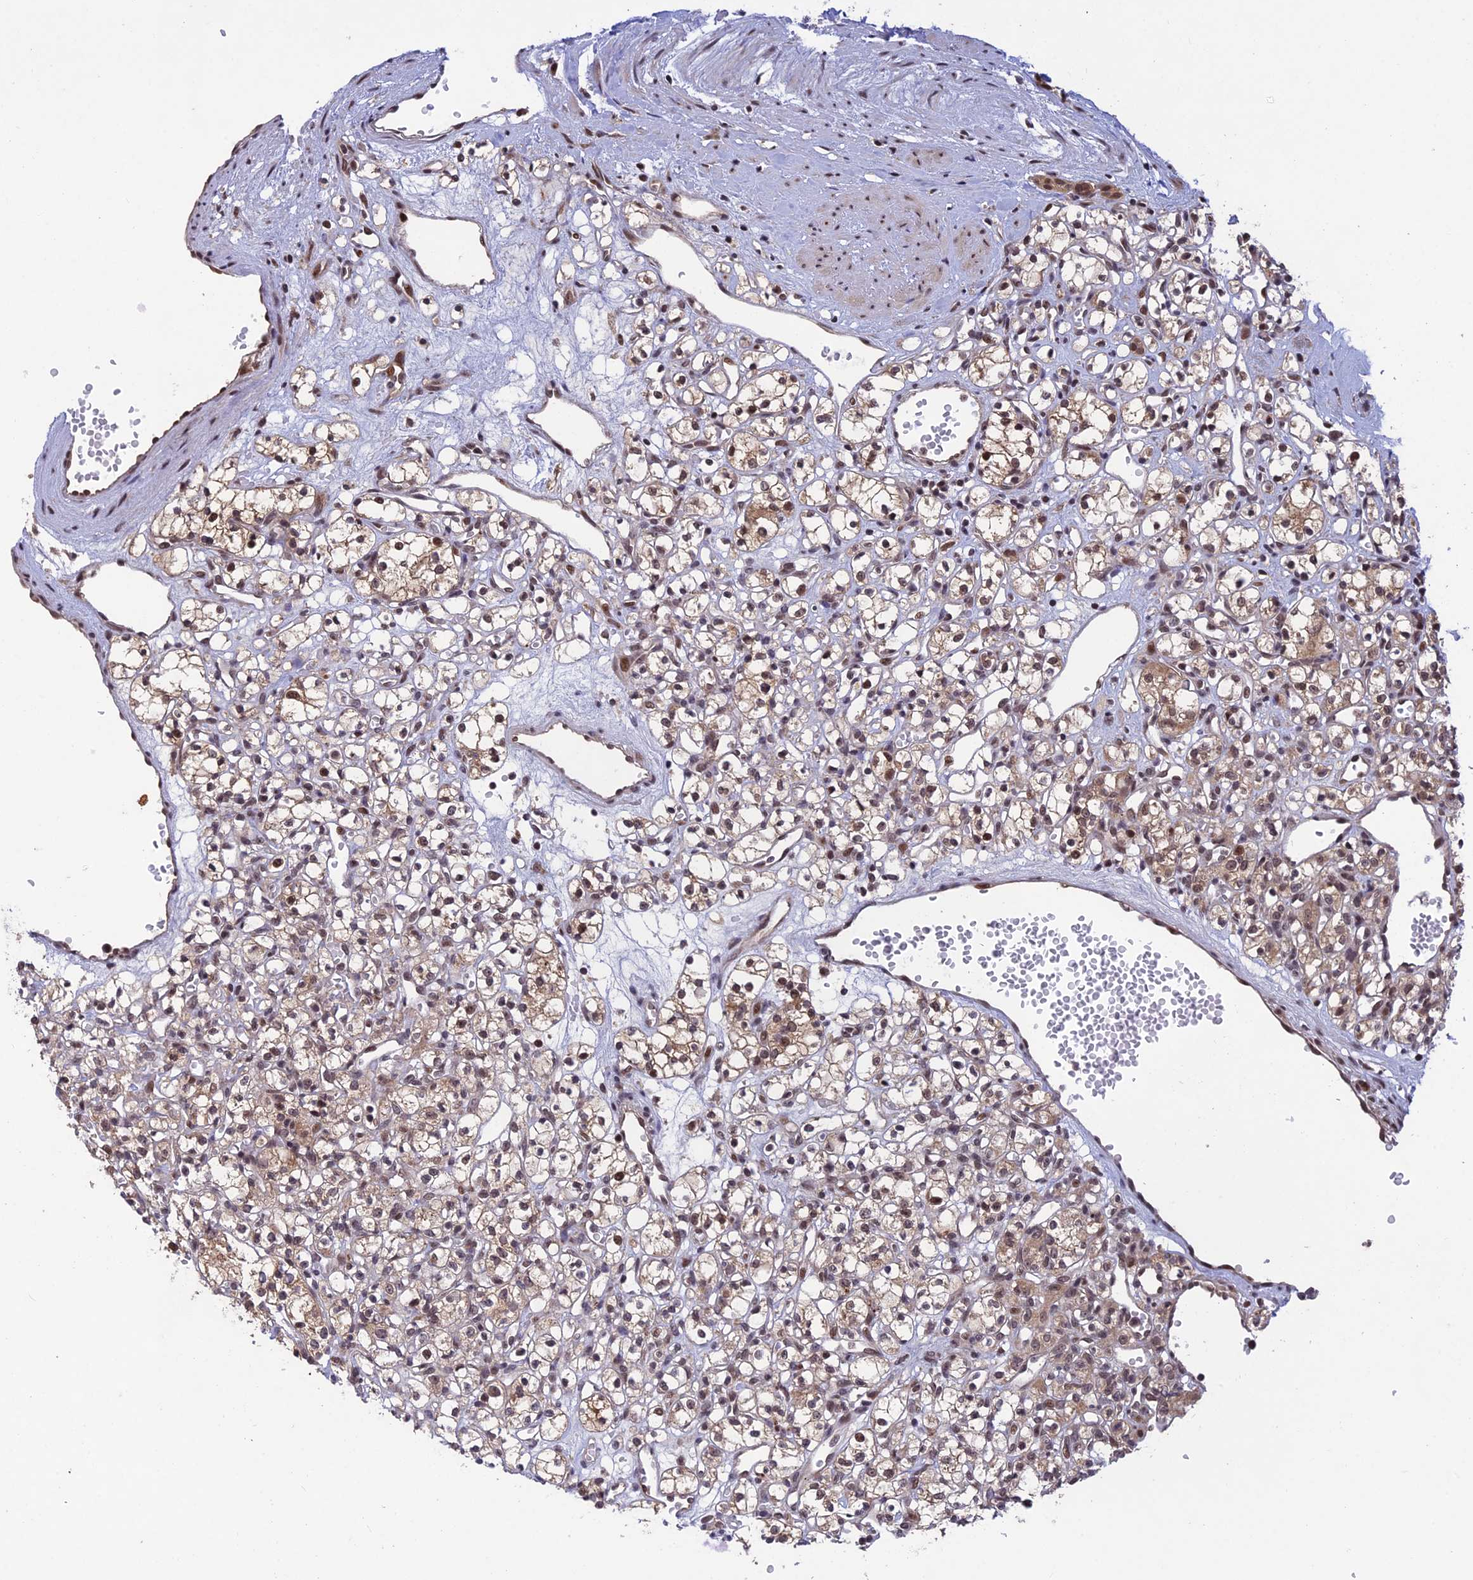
{"staining": {"intensity": "moderate", "quantity": "25%-75%", "location": "cytoplasmic/membranous,nuclear"}, "tissue": "renal cancer", "cell_type": "Tumor cells", "image_type": "cancer", "snomed": [{"axis": "morphology", "description": "Adenocarcinoma, NOS"}, {"axis": "topography", "description": "Kidney"}], "caption": "Immunohistochemistry staining of adenocarcinoma (renal), which displays medium levels of moderate cytoplasmic/membranous and nuclear staining in about 25%-75% of tumor cells indicating moderate cytoplasmic/membranous and nuclear protein expression. The staining was performed using DAB (3,3'-diaminobenzidine) (brown) for protein detection and nuclei were counterstained in hematoxylin (blue).", "gene": "POLR2C", "patient": {"sex": "female", "age": 59}}